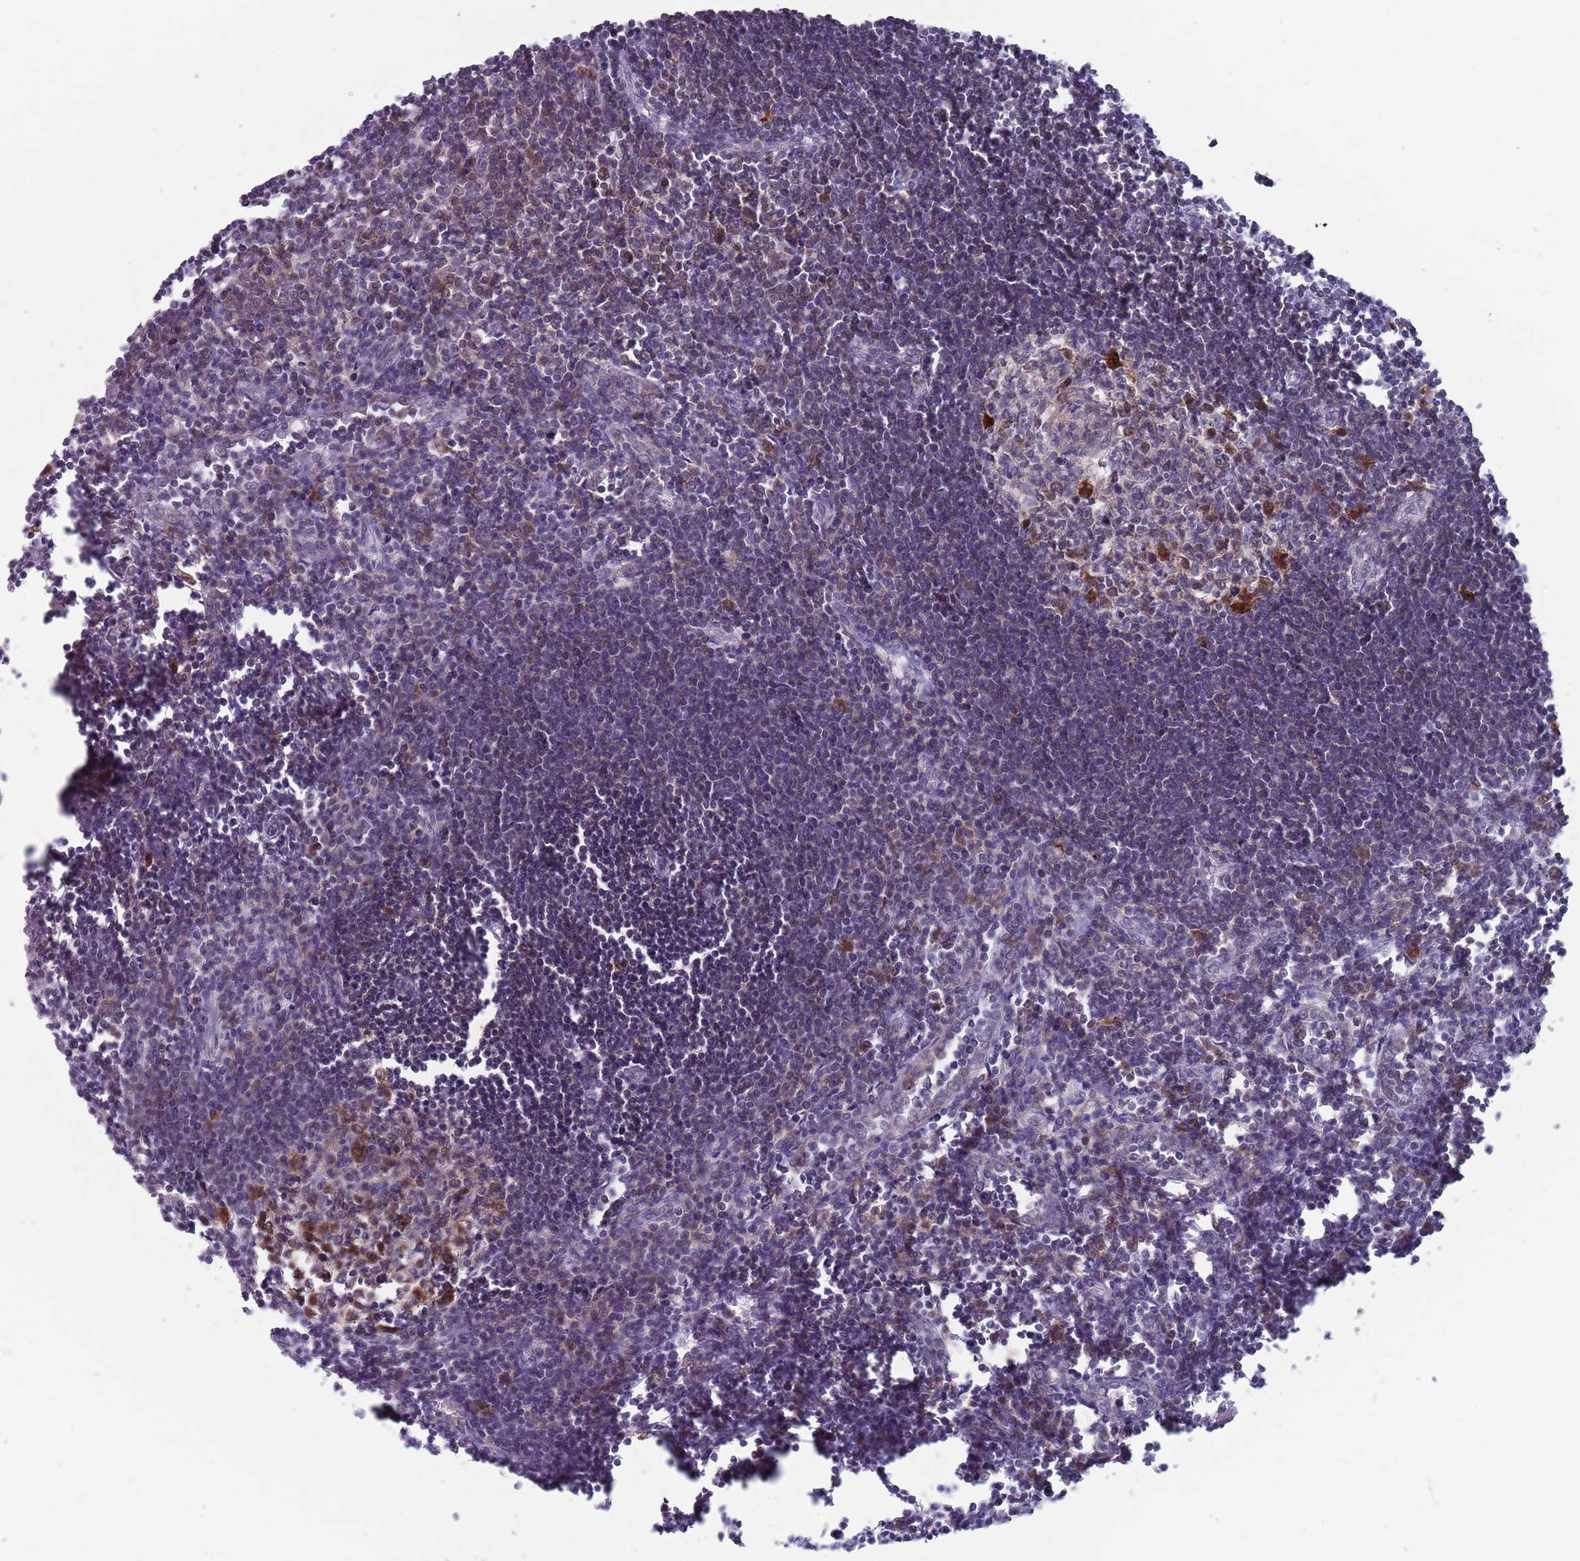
{"staining": {"intensity": "strong", "quantity": "<25%", "location": "cytoplasmic/membranous,nuclear"}, "tissue": "lymph node", "cell_type": "Germinal center cells", "image_type": "normal", "snomed": [{"axis": "morphology", "description": "Normal tissue, NOS"}, {"axis": "morphology", "description": "Malignant melanoma, Metastatic site"}, {"axis": "topography", "description": "Lymph node"}], "caption": "Germinal center cells exhibit strong cytoplasmic/membranous,nuclear staining in about <25% of cells in normal lymph node.", "gene": "CLNS1A", "patient": {"sex": "male", "age": 41}}